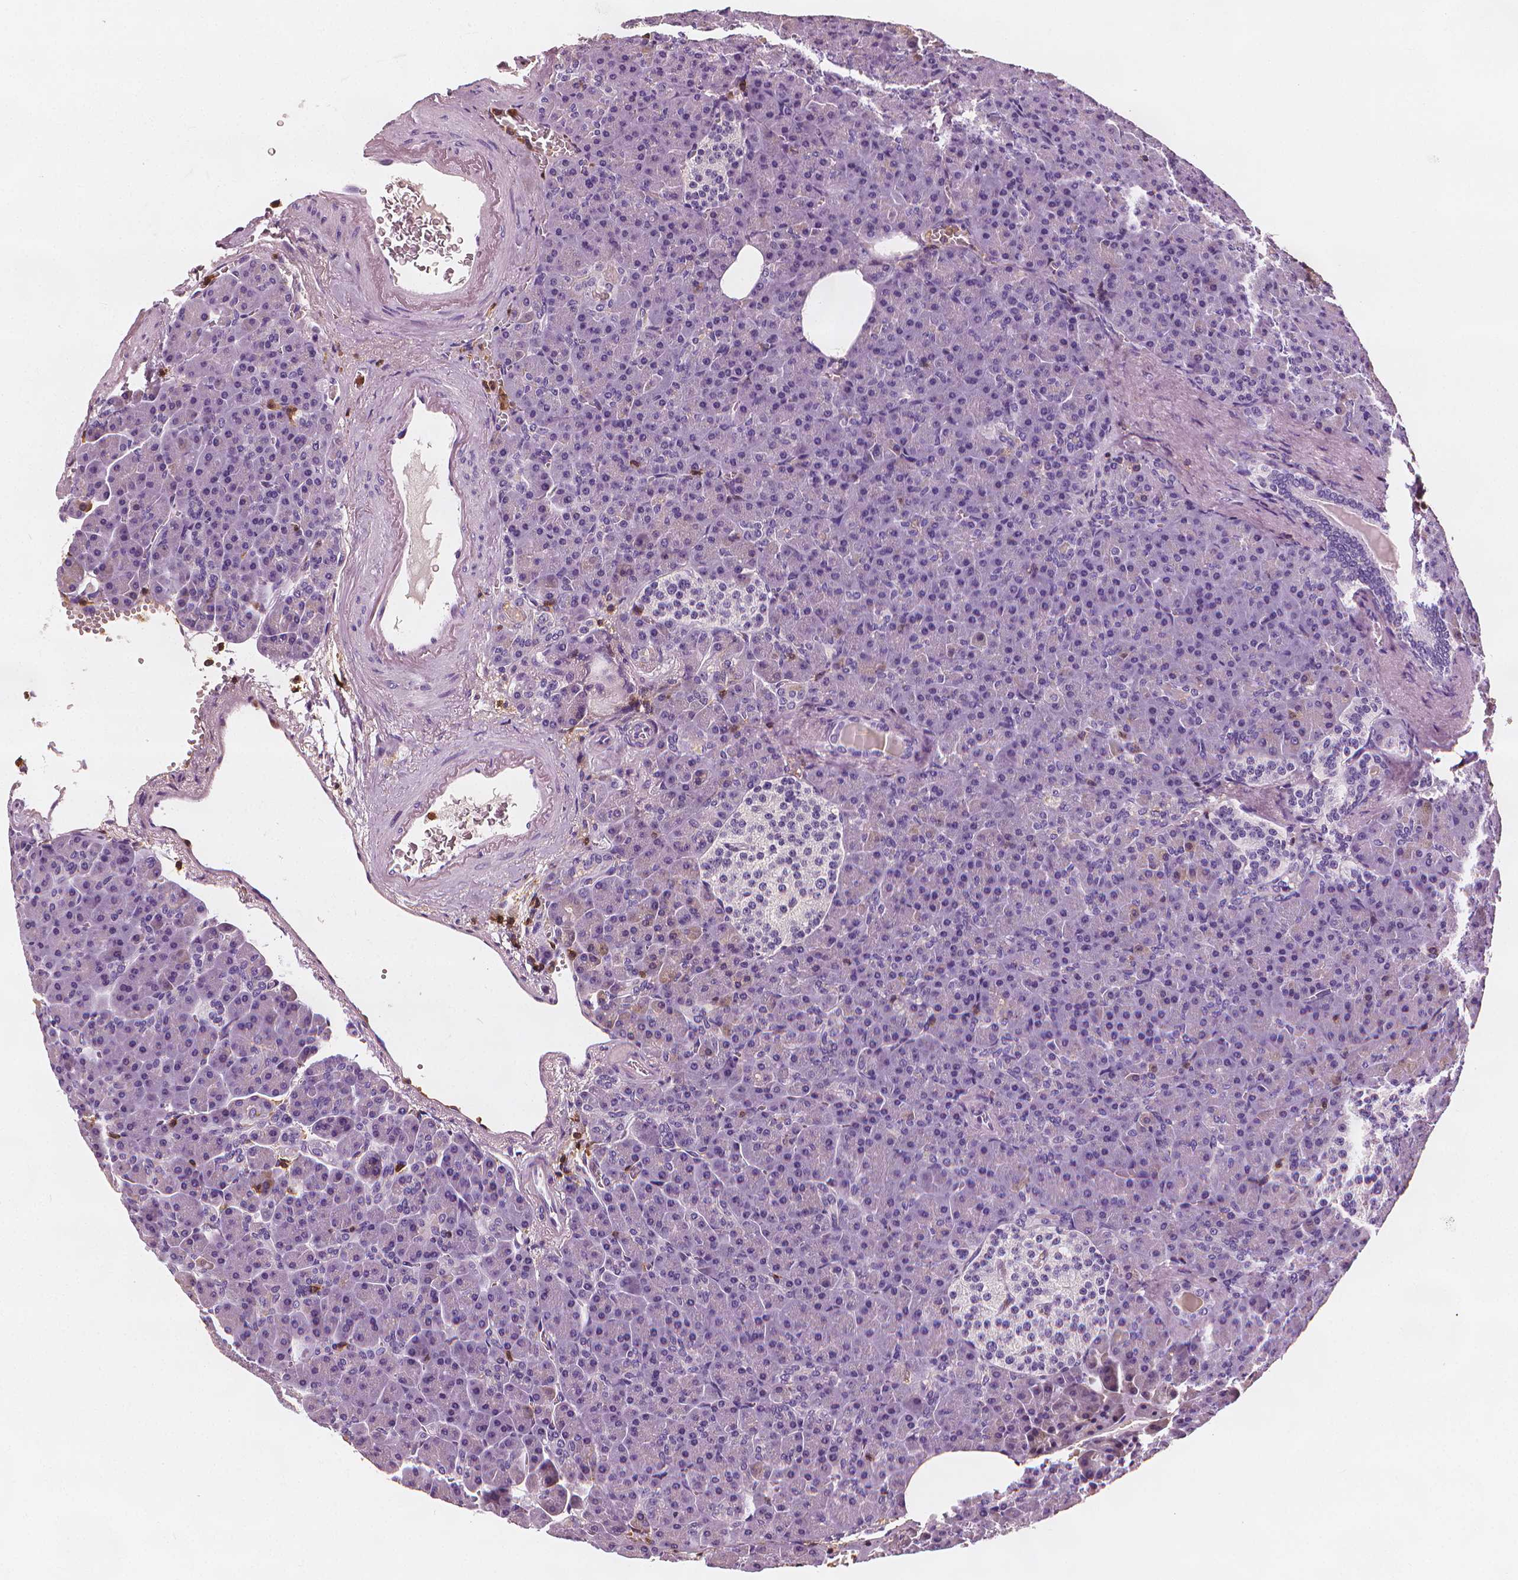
{"staining": {"intensity": "negative", "quantity": "none", "location": "none"}, "tissue": "pancreas", "cell_type": "Exocrine glandular cells", "image_type": "normal", "snomed": [{"axis": "morphology", "description": "Normal tissue, NOS"}, {"axis": "topography", "description": "Pancreas"}], "caption": "There is no significant expression in exocrine glandular cells of pancreas. (DAB immunohistochemistry with hematoxylin counter stain).", "gene": "PTPRC", "patient": {"sex": "female", "age": 74}}